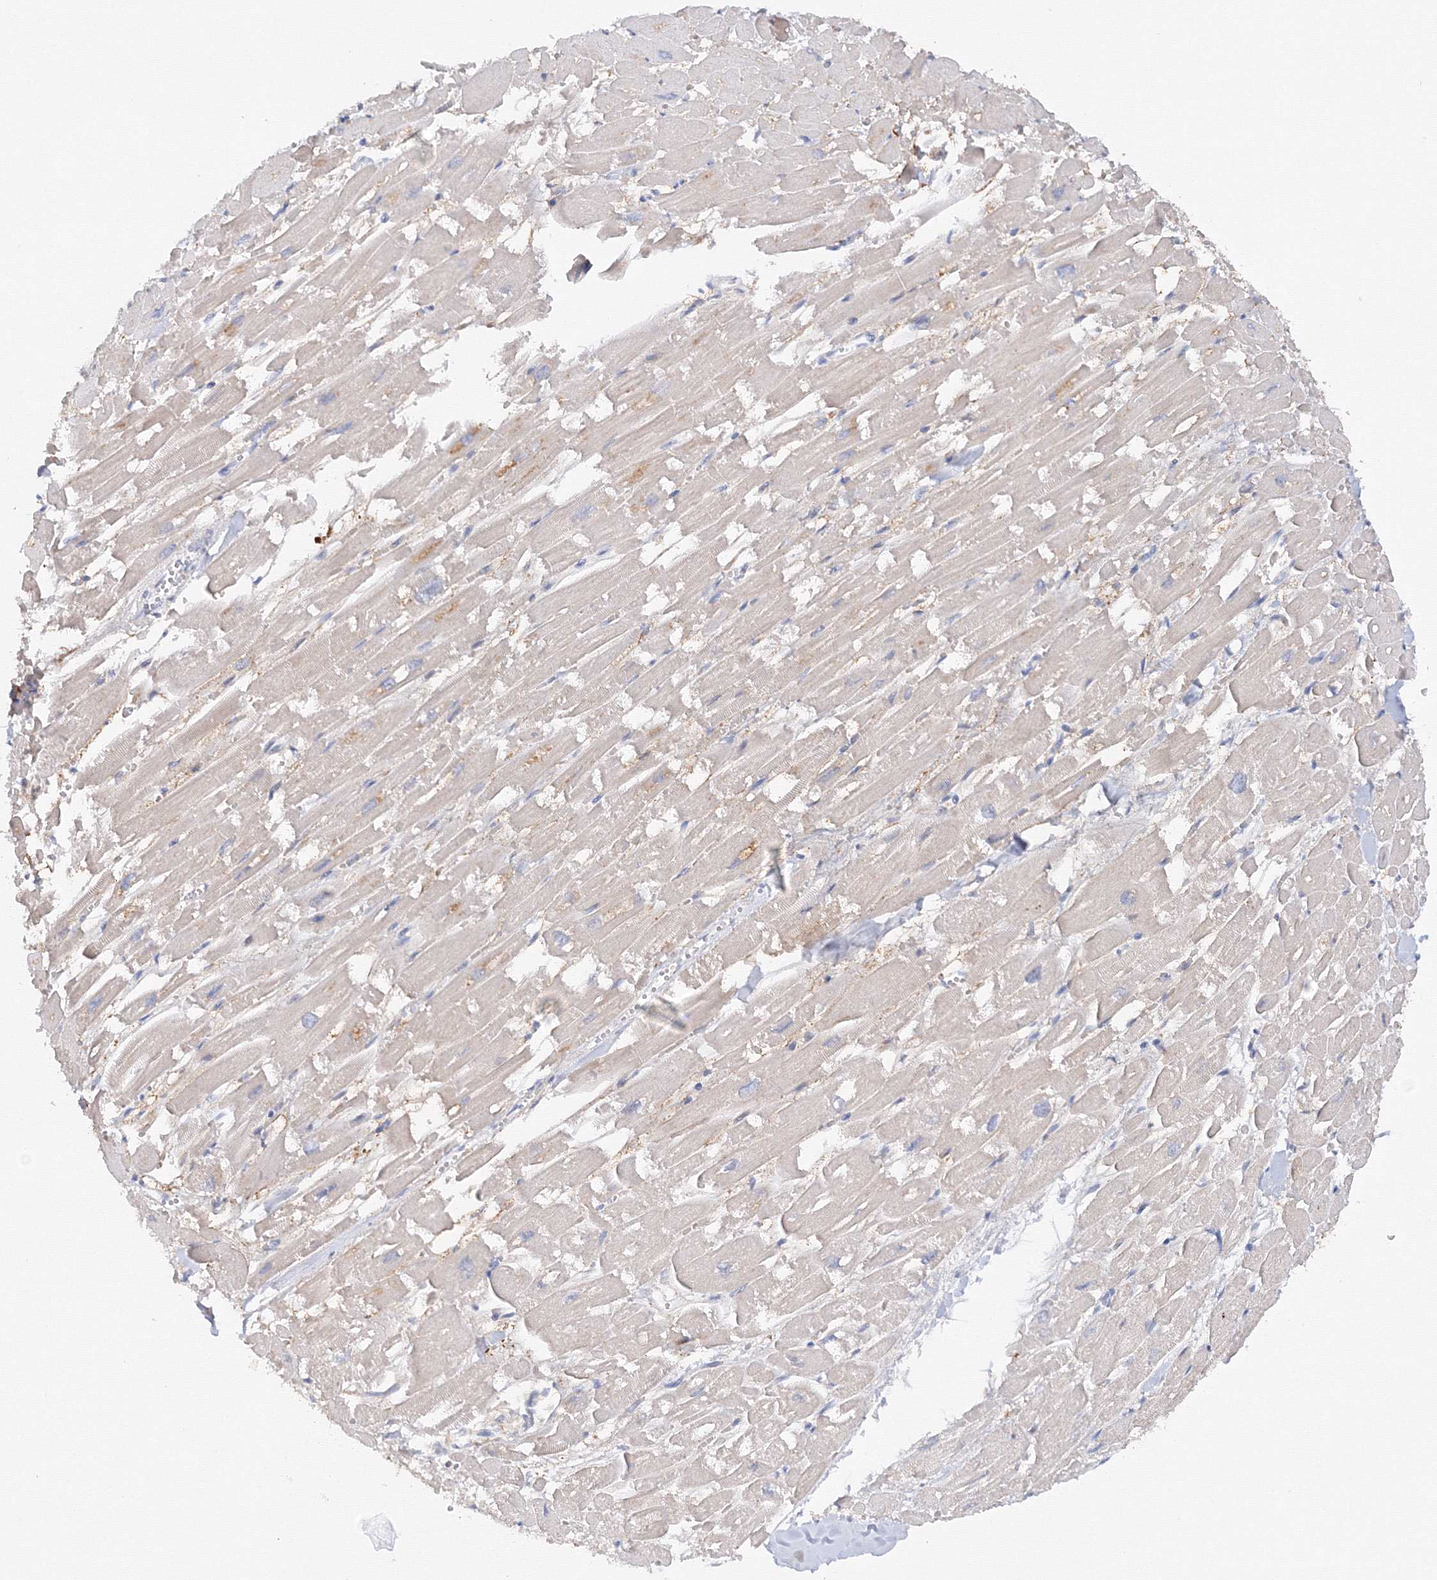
{"staining": {"intensity": "negative", "quantity": "none", "location": "none"}, "tissue": "heart muscle", "cell_type": "Cardiomyocytes", "image_type": "normal", "snomed": [{"axis": "morphology", "description": "Normal tissue, NOS"}, {"axis": "topography", "description": "Heart"}], "caption": "This is an immunohistochemistry (IHC) micrograph of benign human heart muscle. There is no expression in cardiomyocytes.", "gene": "TAMM41", "patient": {"sex": "male", "age": 54}}